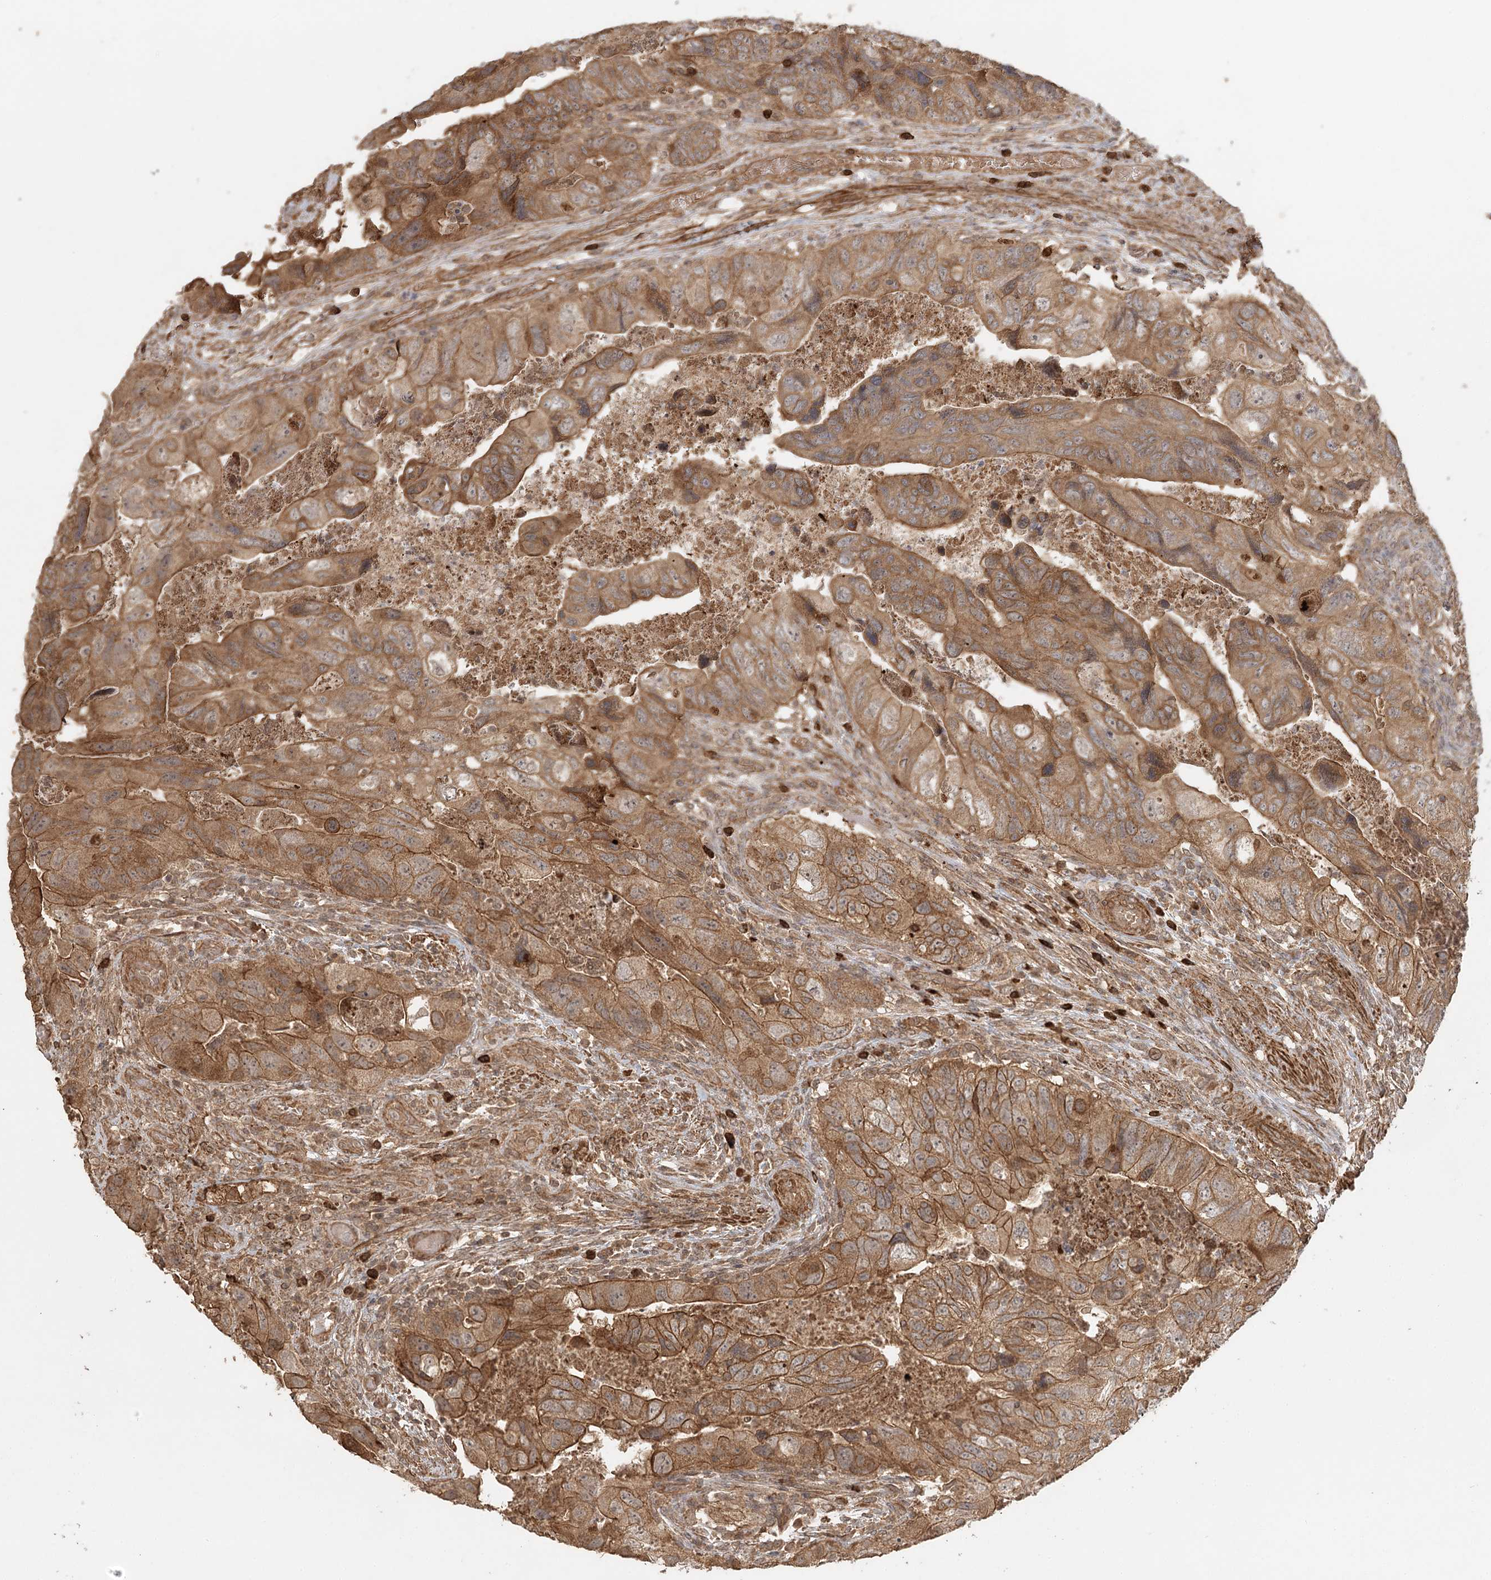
{"staining": {"intensity": "moderate", "quantity": ">75%", "location": "cytoplasmic/membranous"}, "tissue": "colorectal cancer", "cell_type": "Tumor cells", "image_type": "cancer", "snomed": [{"axis": "morphology", "description": "Adenocarcinoma, NOS"}, {"axis": "topography", "description": "Rectum"}], "caption": "An image showing moderate cytoplasmic/membranous staining in about >75% of tumor cells in adenocarcinoma (colorectal), as visualized by brown immunohistochemical staining.", "gene": "ARL13A", "patient": {"sex": "male", "age": 63}}